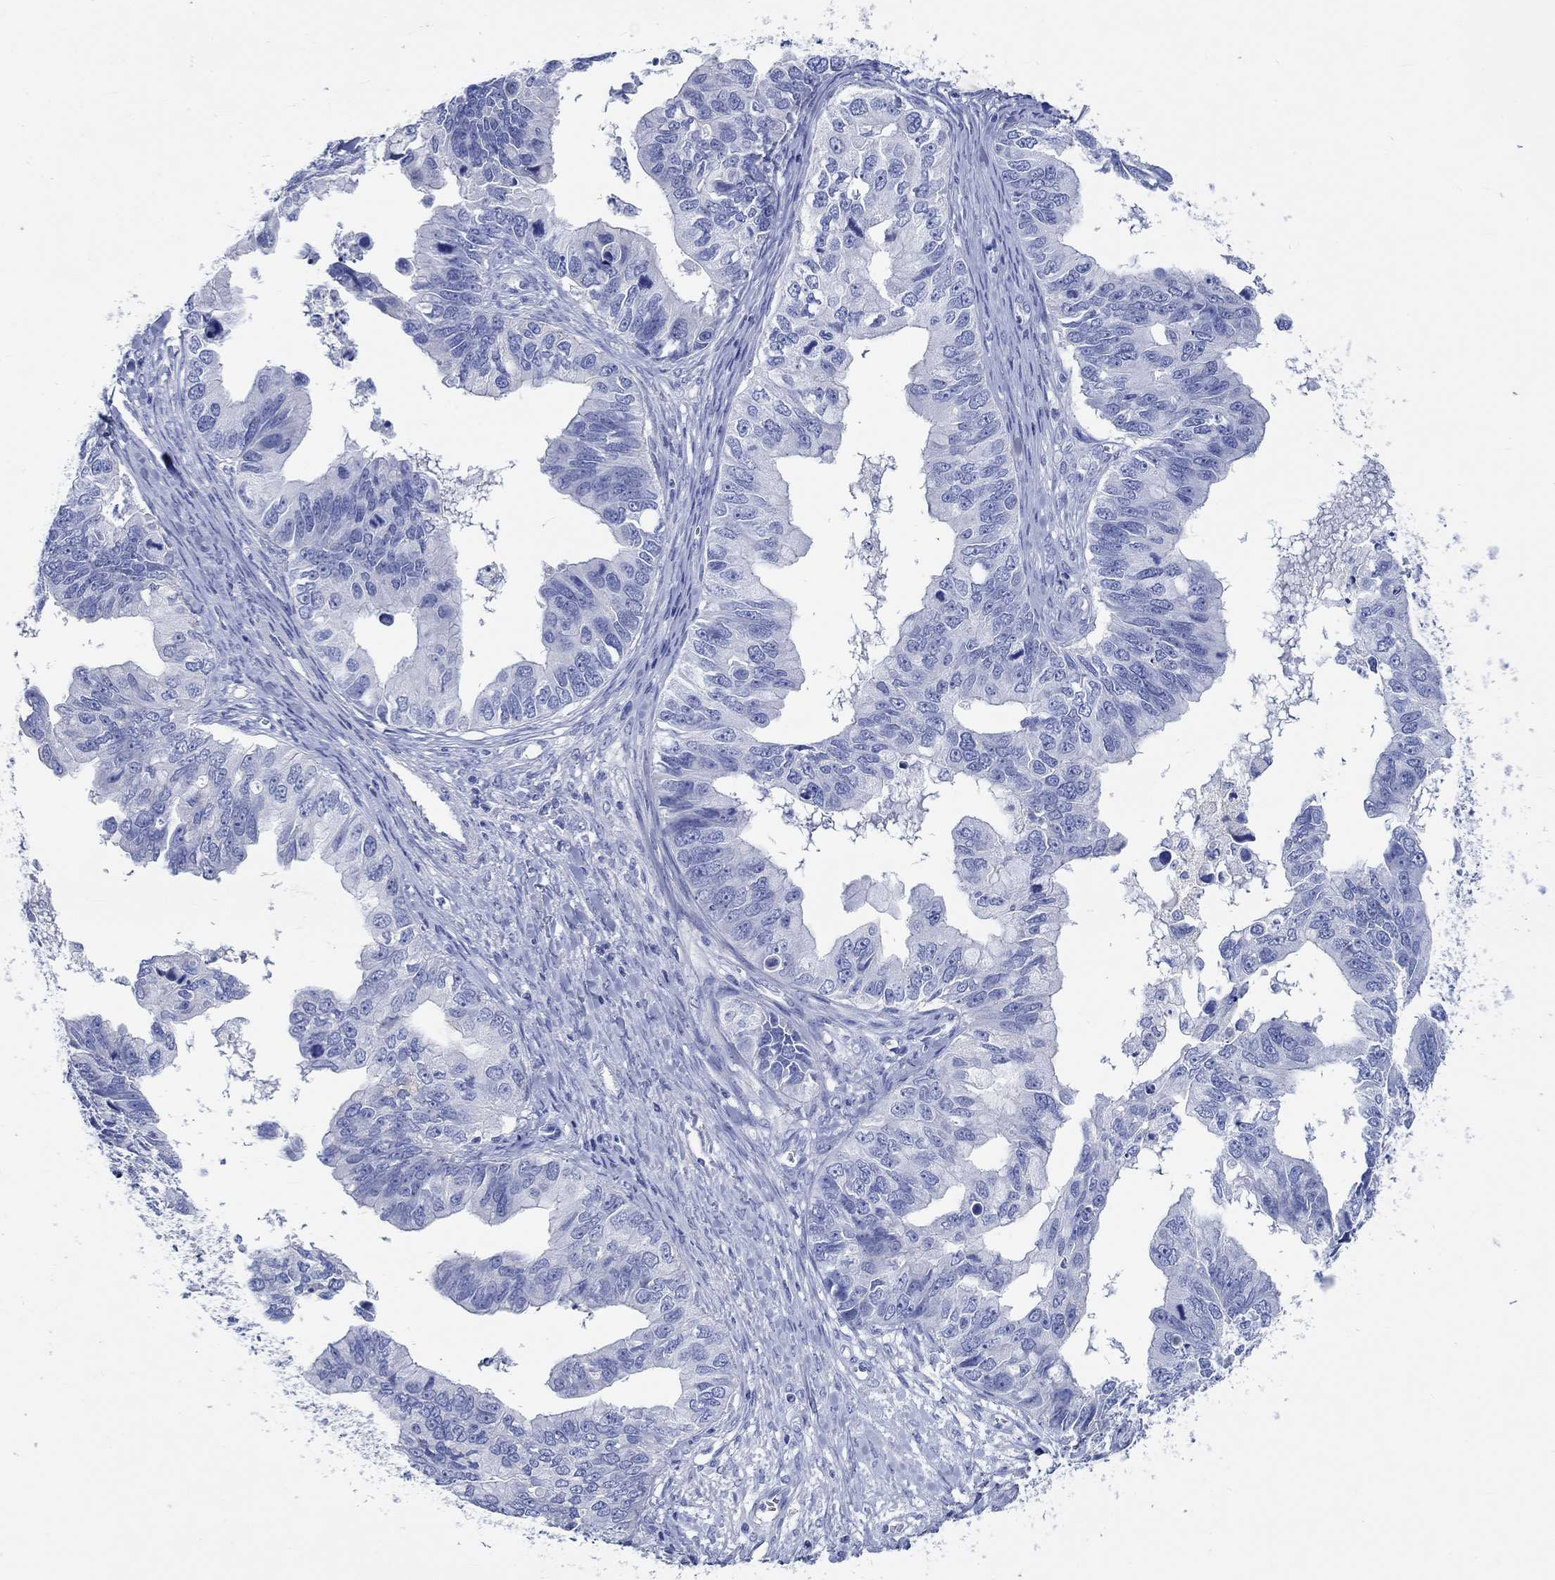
{"staining": {"intensity": "negative", "quantity": "none", "location": "none"}, "tissue": "ovarian cancer", "cell_type": "Tumor cells", "image_type": "cancer", "snomed": [{"axis": "morphology", "description": "Cystadenocarcinoma, mucinous, NOS"}, {"axis": "topography", "description": "Ovary"}], "caption": "The image exhibits no significant staining in tumor cells of ovarian mucinous cystadenocarcinoma.", "gene": "SHISA4", "patient": {"sex": "female", "age": 76}}